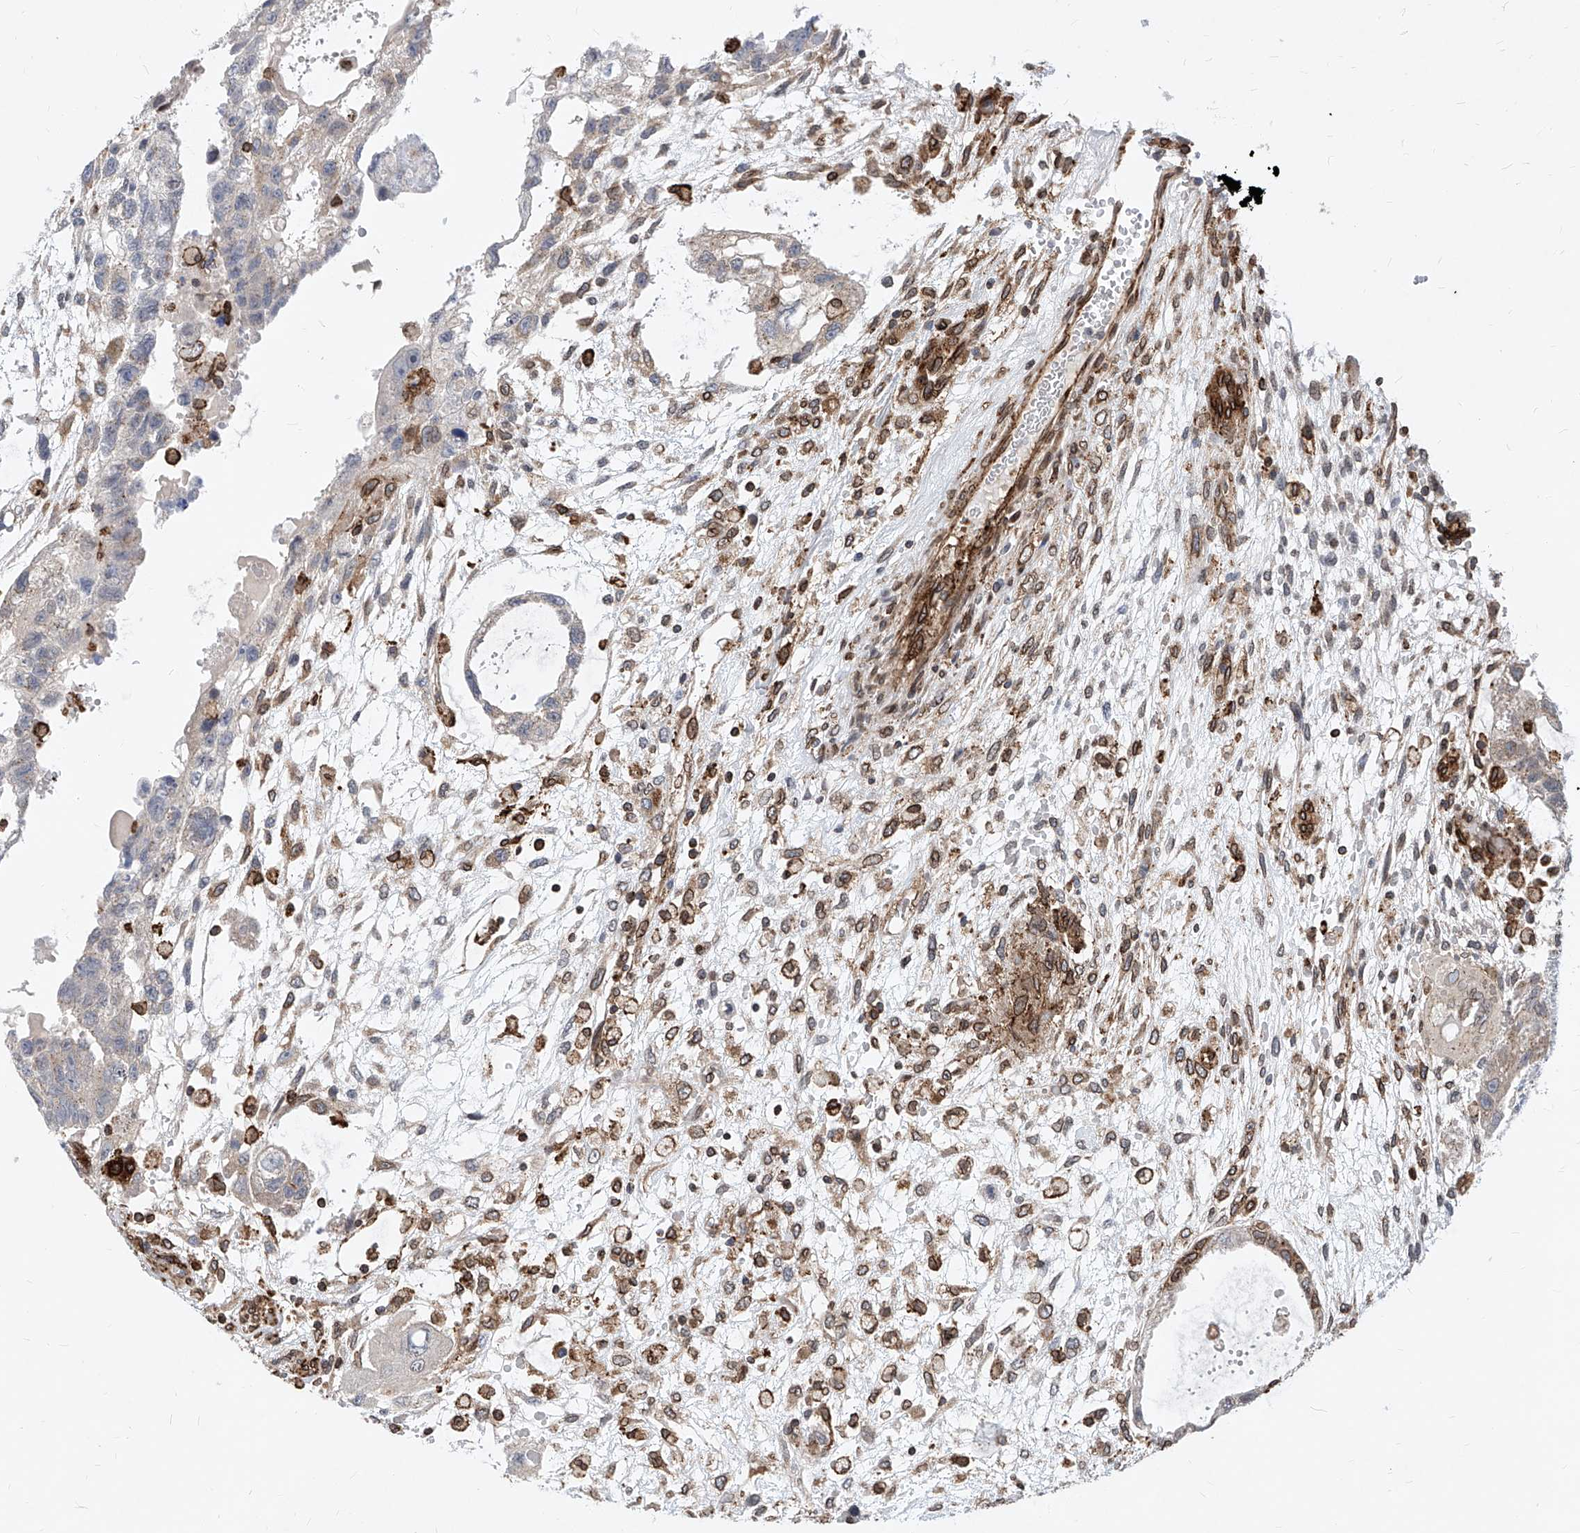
{"staining": {"intensity": "negative", "quantity": "none", "location": "none"}, "tissue": "testis cancer", "cell_type": "Tumor cells", "image_type": "cancer", "snomed": [{"axis": "morphology", "description": "Carcinoma, Embryonal, NOS"}, {"axis": "topography", "description": "Testis"}], "caption": "IHC image of neoplastic tissue: testis cancer (embryonal carcinoma) stained with DAB (3,3'-diaminobenzidine) displays no significant protein positivity in tumor cells.", "gene": "MX2", "patient": {"sex": "male", "age": 36}}